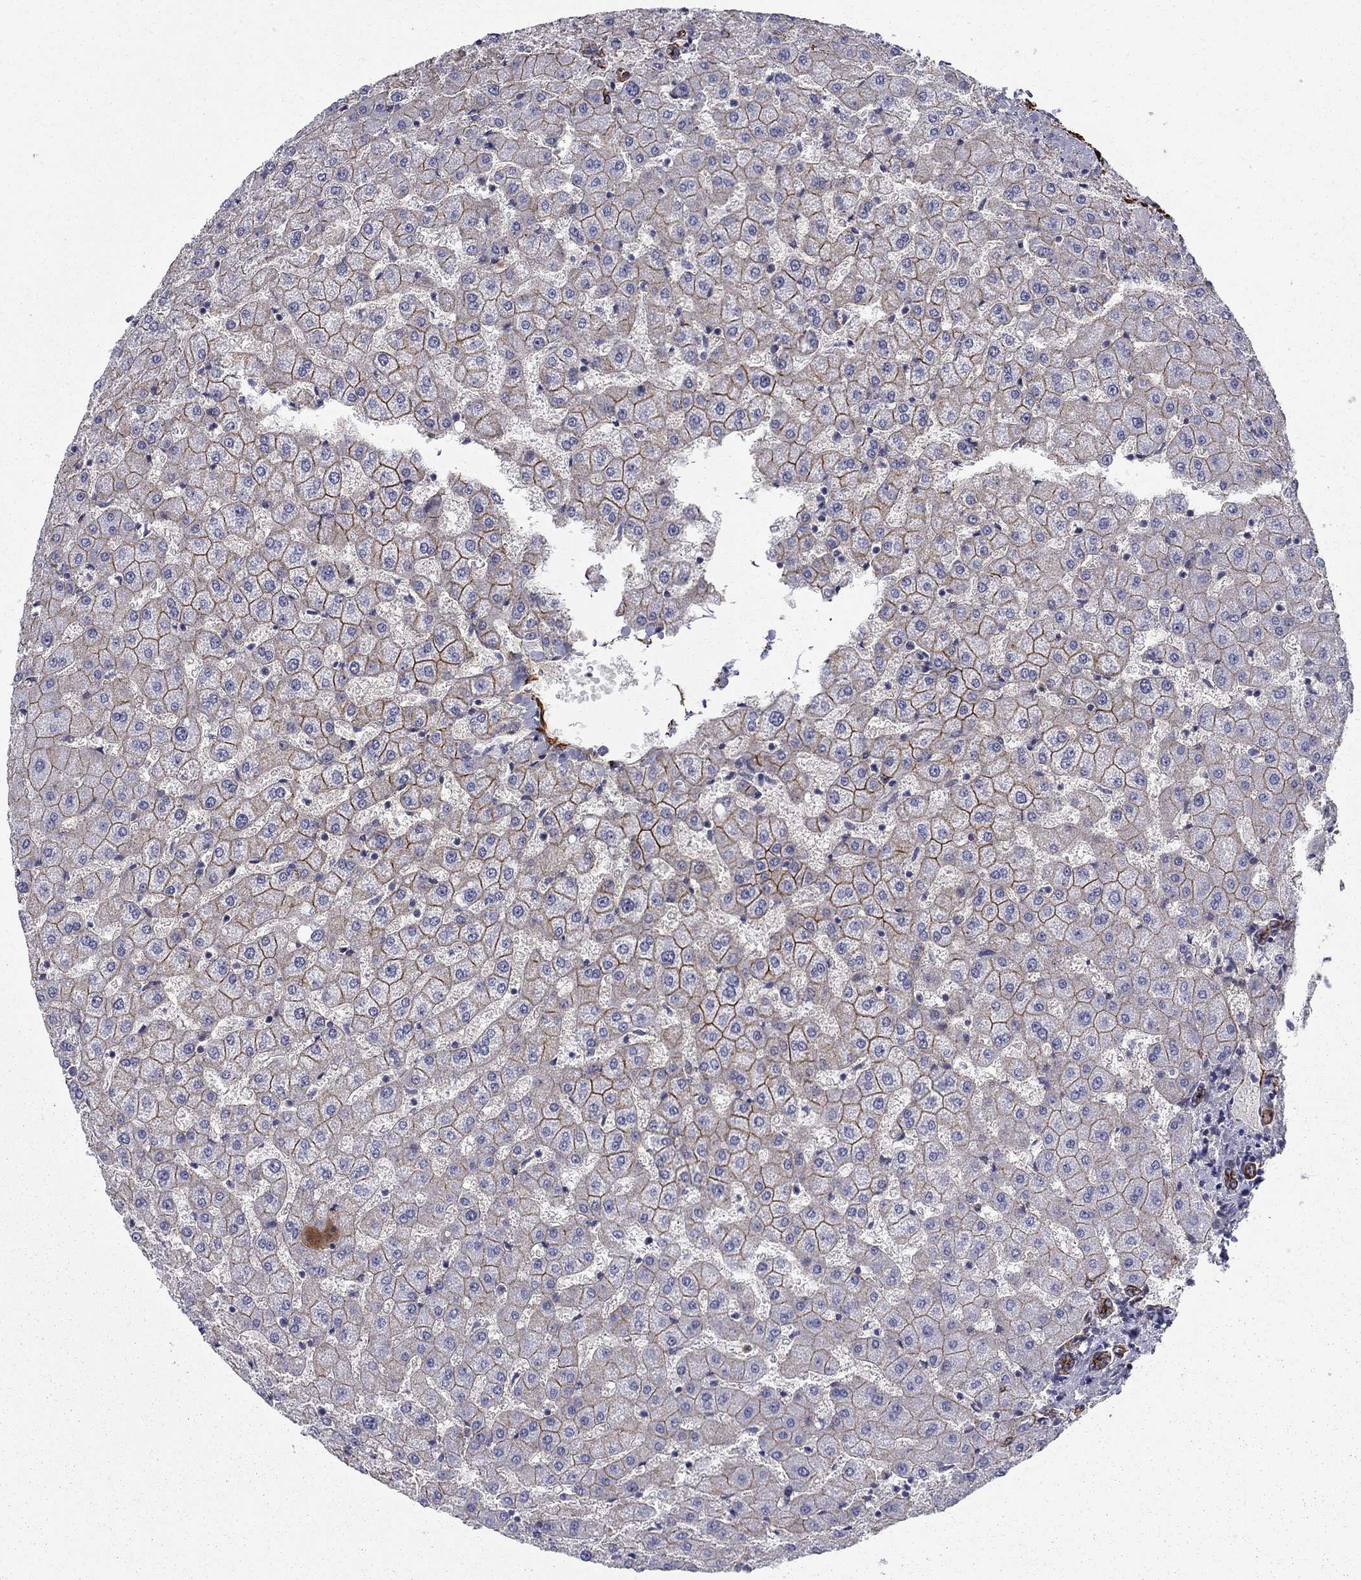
{"staining": {"intensity": "strong", "quantity": "25%-75%", "location": "cytoplasmic/membranous"}, "tissue": "liver", "cell_type": "Cholangiocytes", "image_type": "normal", "snomed": [{"axis": "morphology", "description": "Normal tissue, NOS"}, {"axis": "topography", "description": "Liver"}], "caption": "Strong cytoplasmic/membranous expression for a protein is seen in approximately 25%-75% of cholangiocytes of normal liver using IHC.", "gene": "KRBA1", "patient": {"sex": "female", "age": 50}}